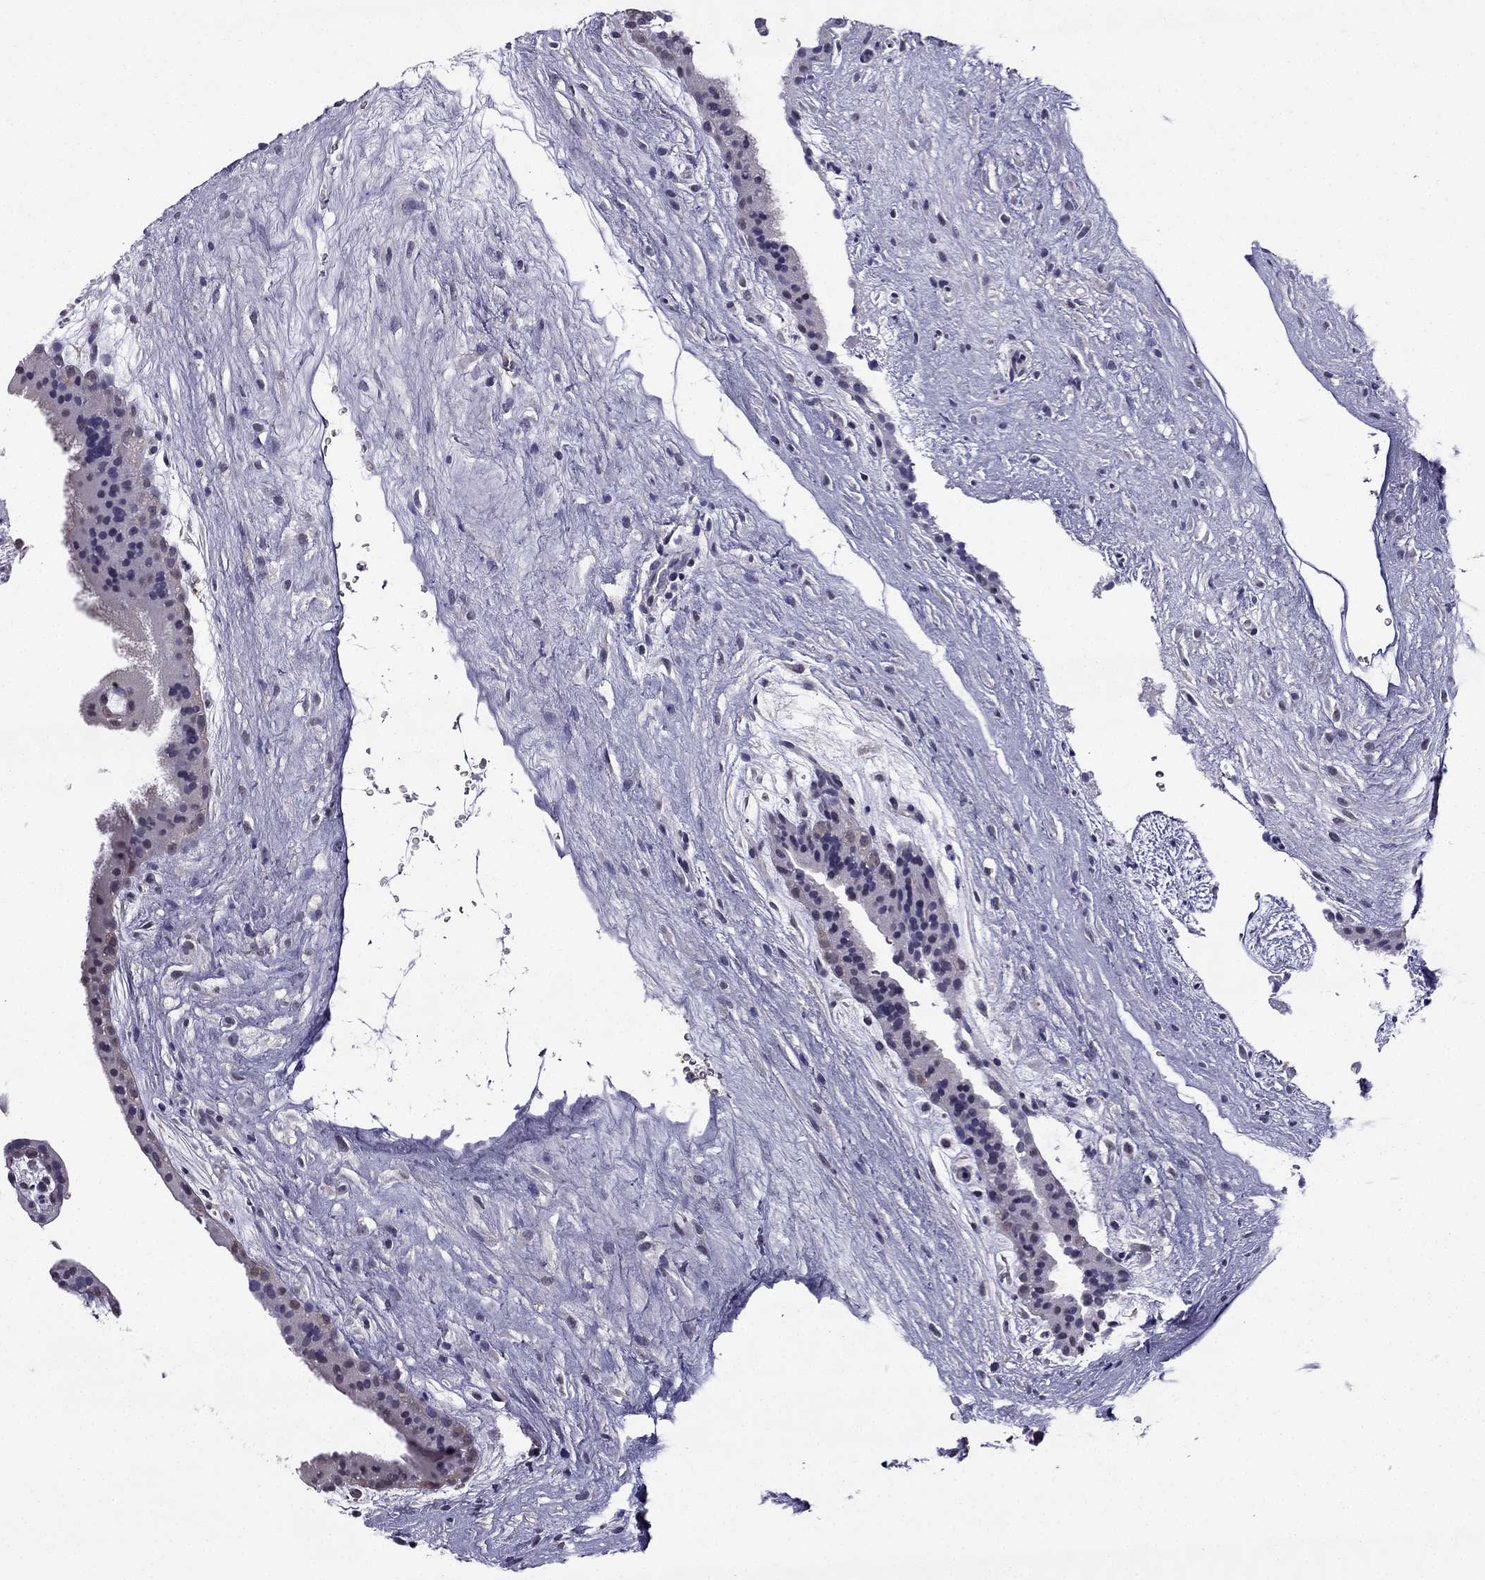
{"staining": {"intensity": "weak", "quantity": "<25%", "location": "nuclear"}, "tissue": "placenta", "cell_type": "Decidual cells", "image_type": "normal", "snomed": [{"axis": "morphology", "description": "Normal tissue, NOS"}, {"axis": "topography", "description": "Placenta"}], "caption": "High magnification brightfield microscopy of unremarkable placenta stained with DAB (brown) and counterstained with hematoxylin (blue): decidual cells show no significant positivity.", "gene": "CCK", "patient": {"sex": "female", "age": 19}}